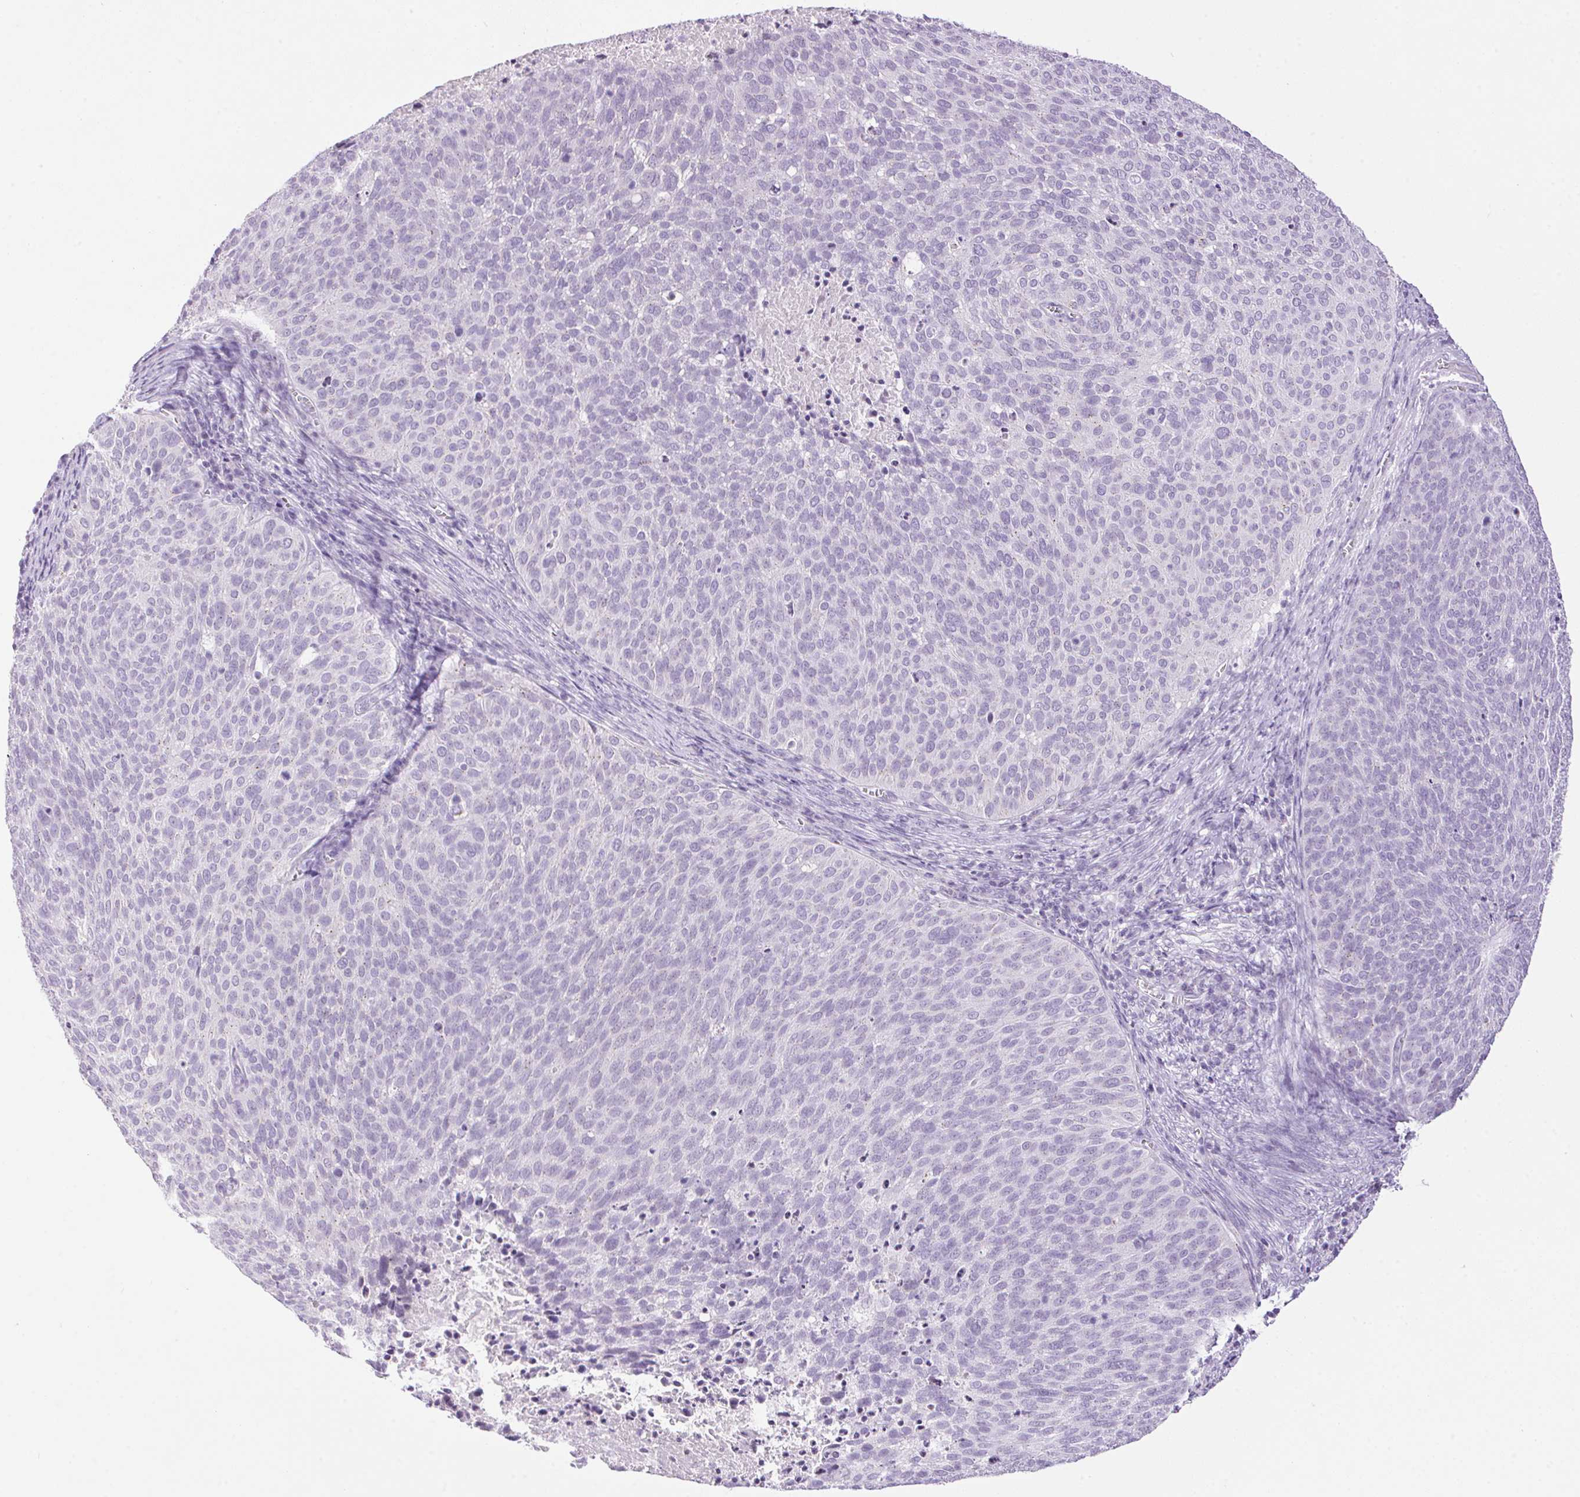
{"staining": {"intensity": "negative", "quantity": "none", "location": "none"}, "tissue": "cervical cancer", "cell_type": "Tumor cells", "image_type": "cancer", "snomed": [{"axis": "morphology", "description": "Squamous cell carcinoma, NOS"}, {"axis": "topography", "description": "Cervix"}], "caption": "Immunohistochemistry of human cervical cancer reveals no expression in tumor cells.", "gene": "TMEM88B", "patient": {"sex": "female", "age": 39}}